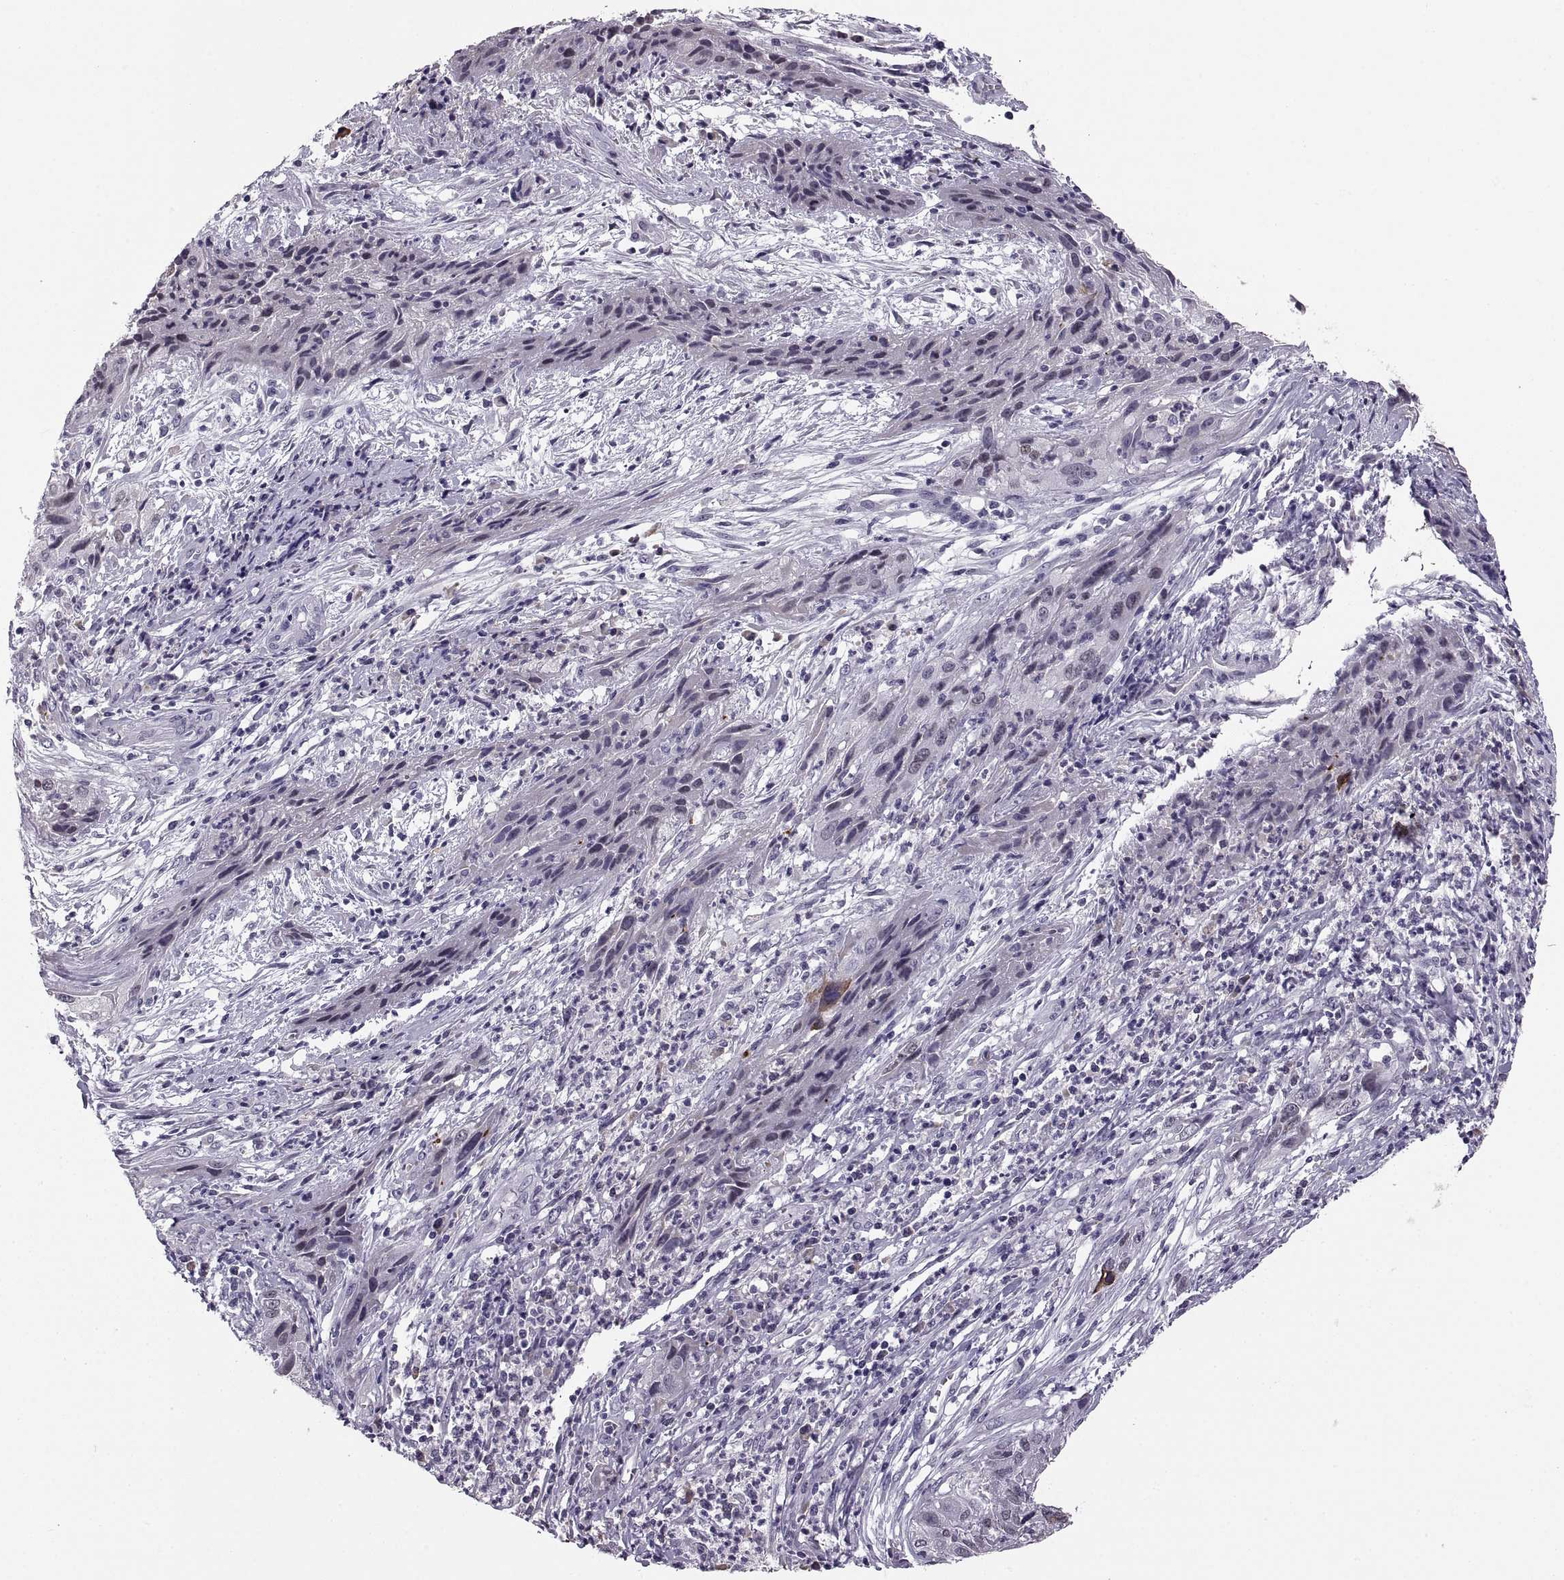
{"staining": {"intensity": "negative", "quantity": "none", "location": "none"}, "tissue": "cervical cancer", "cell_type": "Tumor cells", "image_type": "cancer", "snomed": [{"axis": "morphology", "description": "Squamous cell carcinoma, NOS"}, {"axis": "topography", "description": "Cervix"}], "caption": "A micrograph of squamous cell carcinoma (cervical) stained for a protein reveals no brown staining in tumor cells.", "gene": "MAGEB18", "patient": {"sex": "female", "age": 32}}